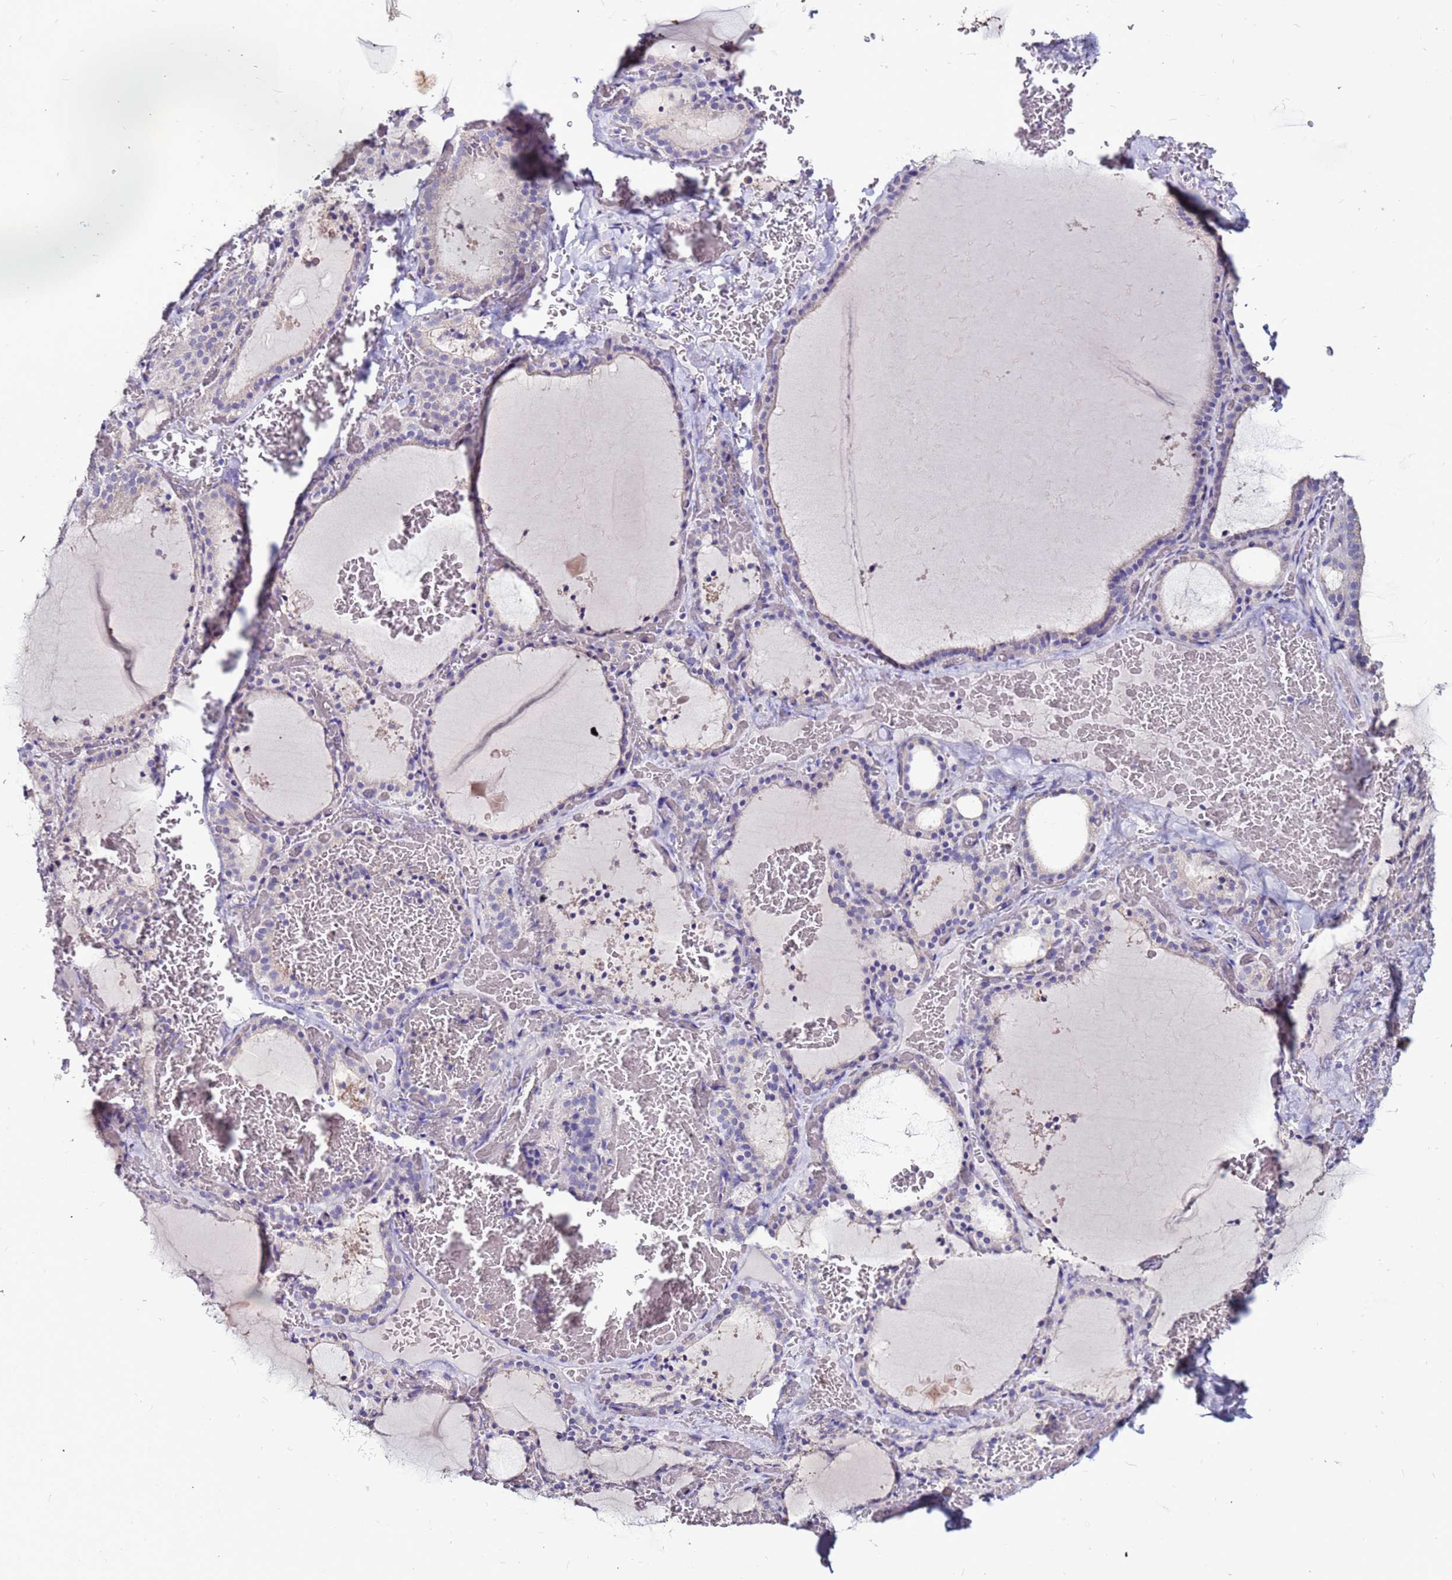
{"staining": {"intensity": "negative", "quantity": "none", "location": "none"}, "tissue": "thyroid gland", "cell_type": "Glandular cells", "image_type": "normal", "snomed": [{"axis": "morphology", "description": "Normal tissue, NOS"}, {"axis": "topography", "description": "Thyroid gland"}], "caption": "This is an immunohistochemistry photomicrograph of unremarkable thyroid gland. There is no expression in glandular cells.", "gene": "SLC44A3", "patient": {"sex": "female", "age": 39}}